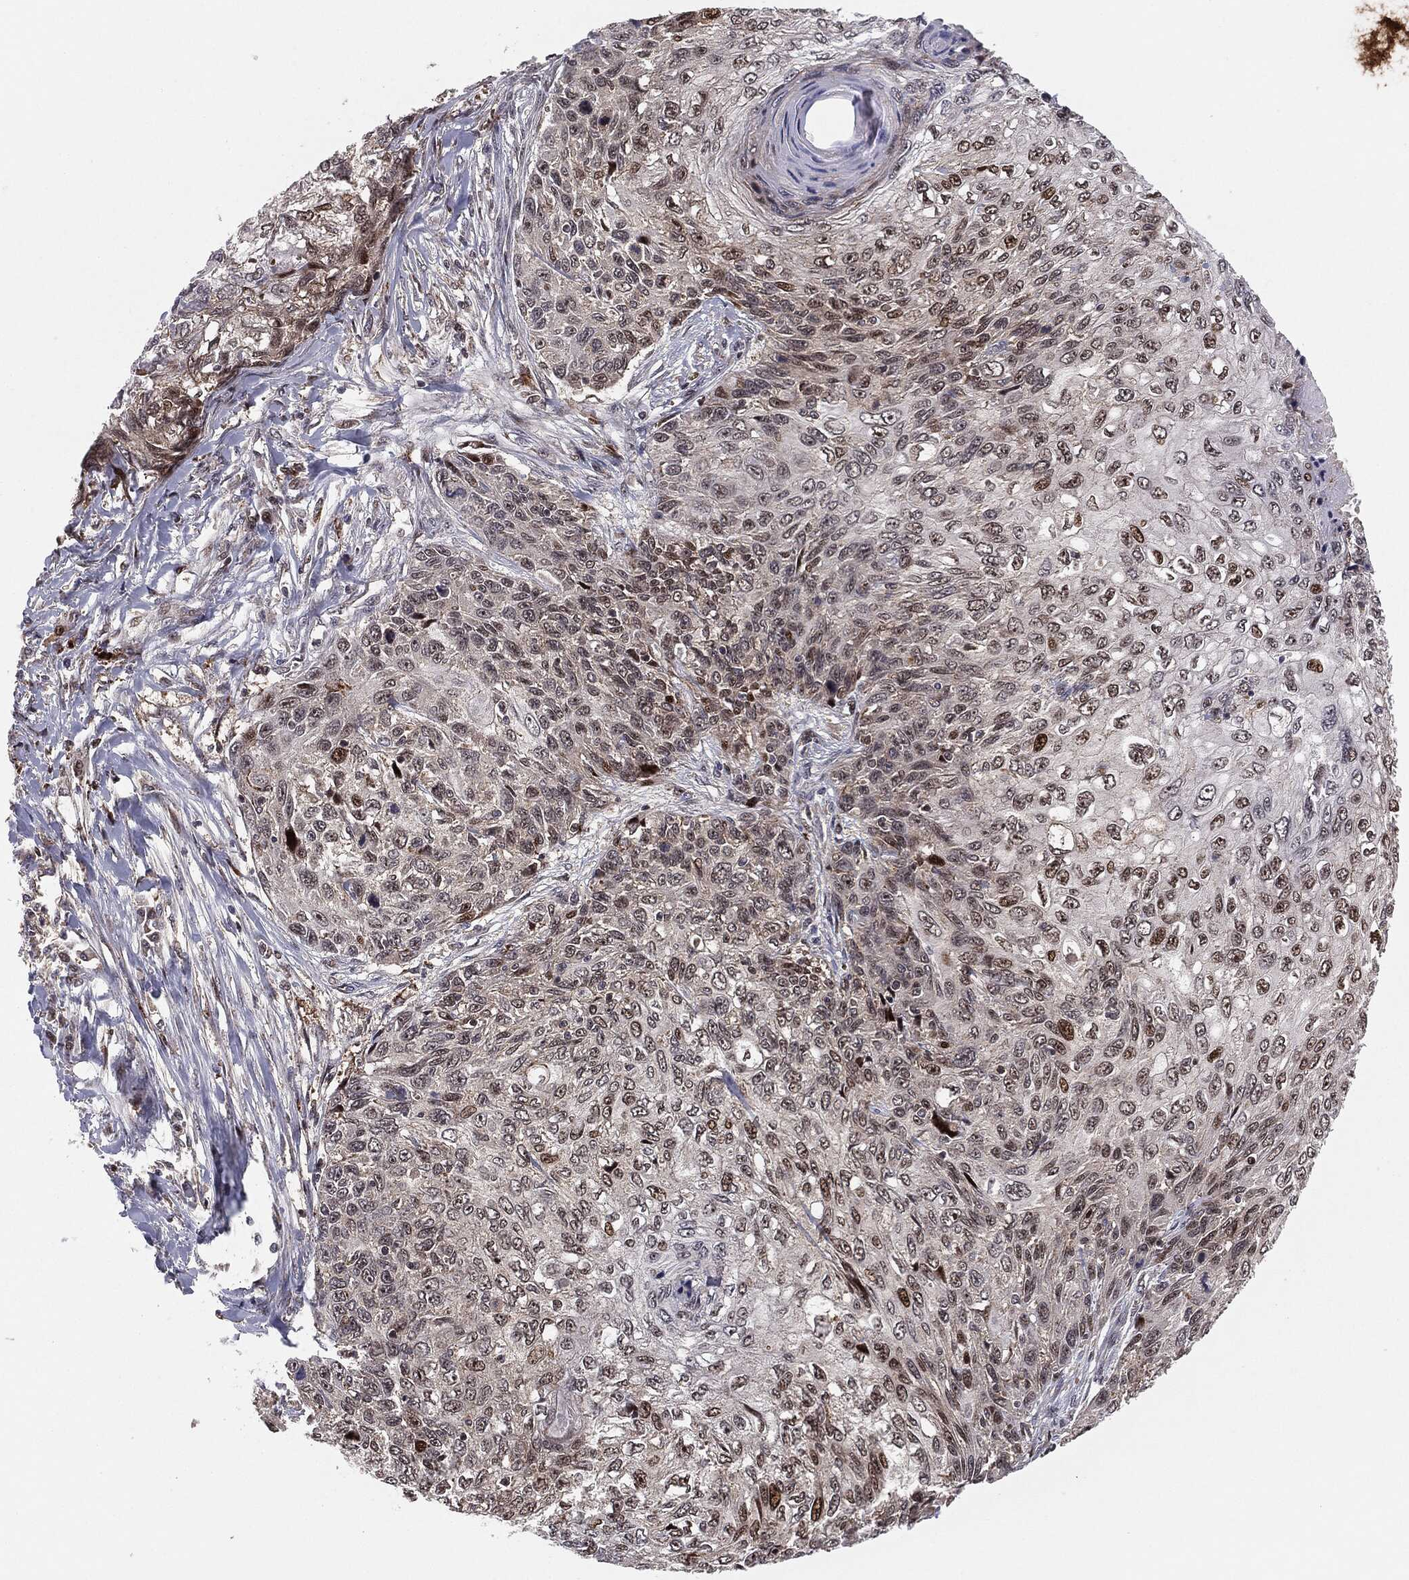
{"staining": {"intensity": "moderate", "quantity": "<25%", "location": "cytoplasmic/membranous,nuclear"}, "tissue": "skin cancer", "cell_type": "Tumor cells", "image_type": "cancer", "snomed": [{"axis": "morphology", "description": "Squamous cell carcinoma, NOS"}, {"axis": "topography", "description": "Skin"}], "caption": "Brown immunohistochemical staining in skin cancer (squamous cell carcinoma) shows moderate cytoplasmic/membranous and nuclear positivity in about <25% of tumor cells. The staining is performed using DAB brown chromogen to label protein expression. The nuclei are counter-stained blue using hematoxylin.", "gene": "PTEN", "patient": {"sex": "male", "age": 92}}